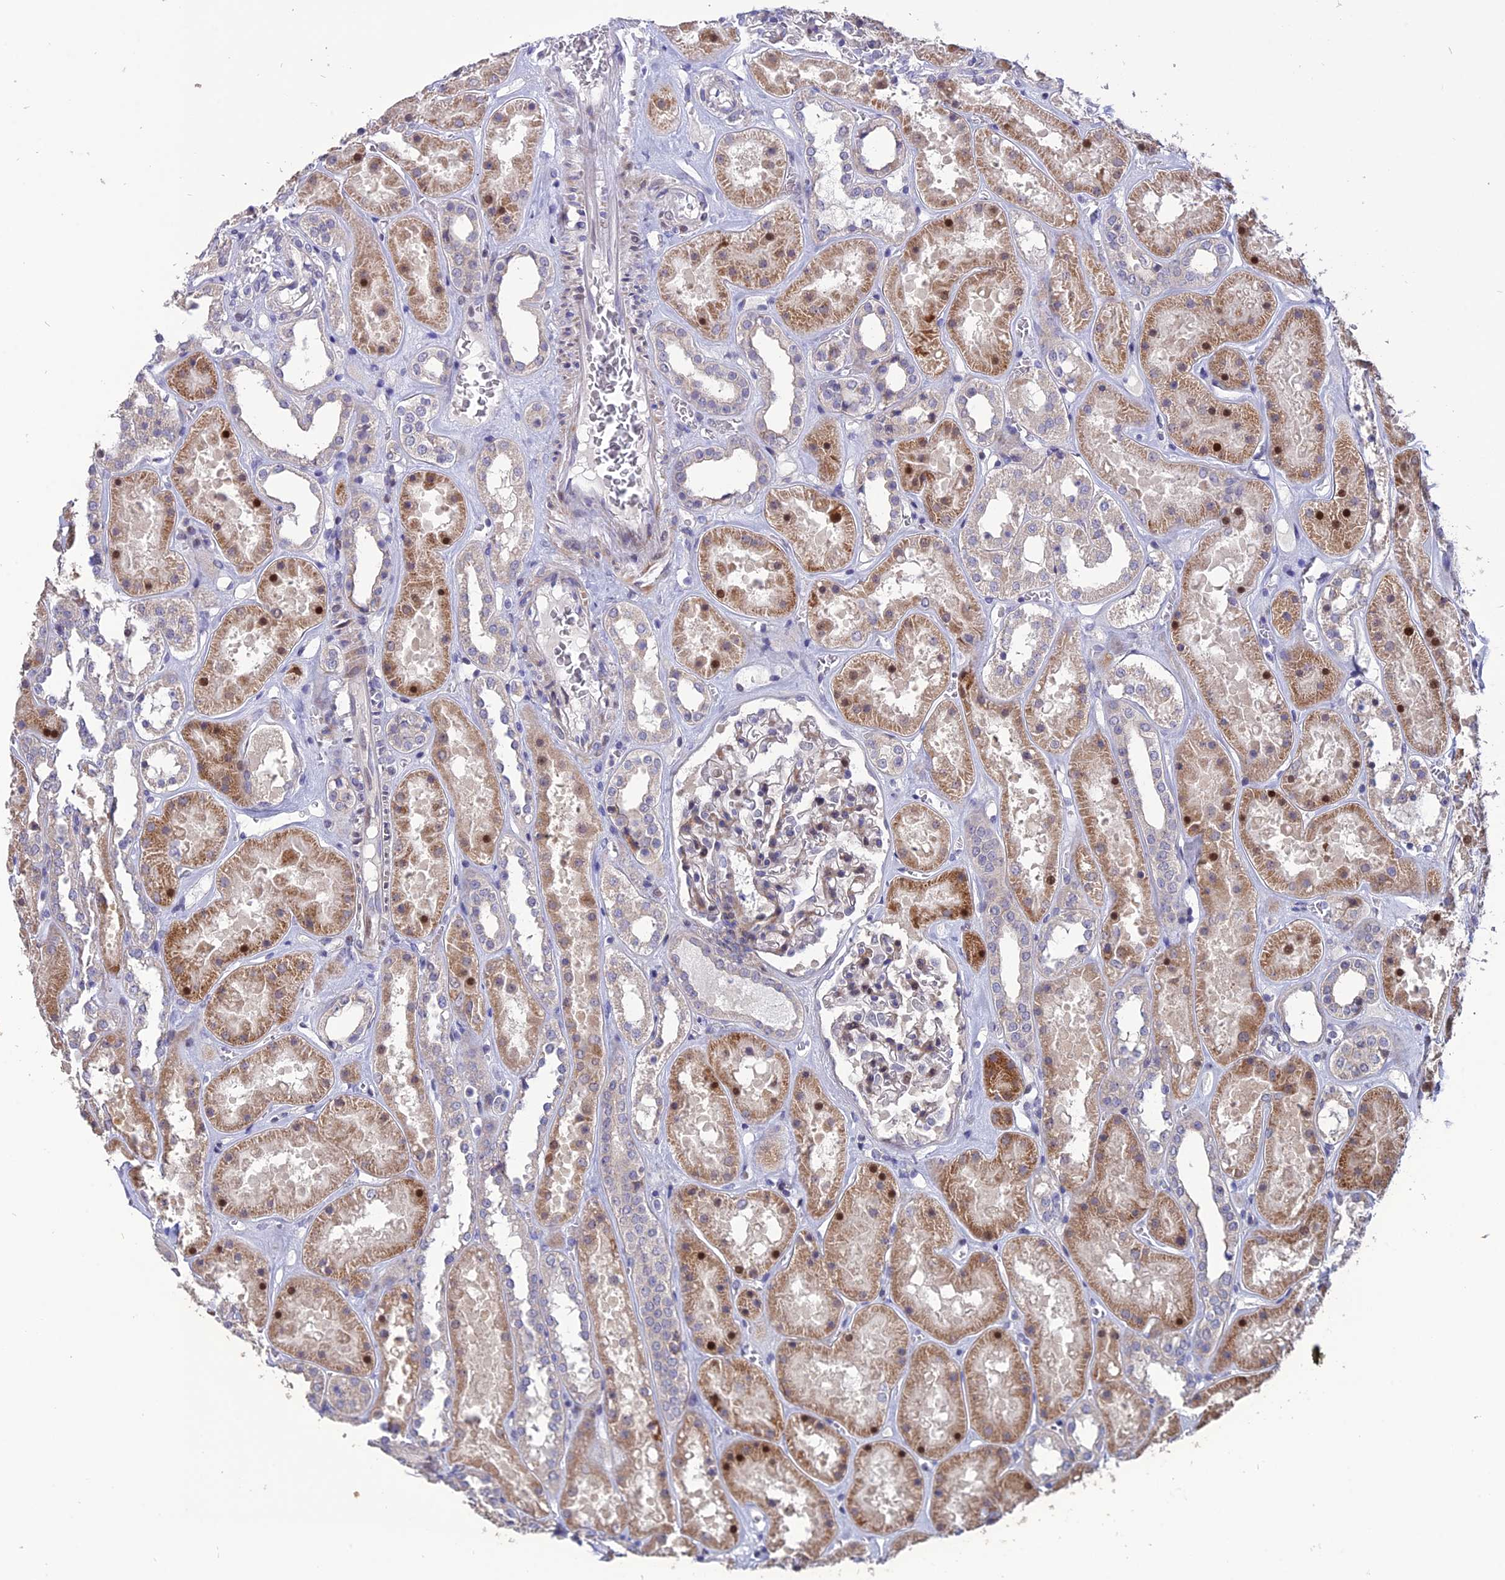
{"staining": {"intensity": "weak", "quantity": "<25%", "location": "cytoplasmic/membranous,nuclear"}, "tissue": "kidney", "cell_type": "Cells in glomeruli", "image_type": "normal", "snomed": [{"axis": "morphology", "description": "Normal tissue, NOS"}, {"axis": "topography", "description": "Kidney"}], "caption": "A high-resolution micrograph shows IHC staining of benign kidney, which demonstrates no significant positivity in cells in glomeruli.", "gene": "TMEM263", "patient": {"sex": "female", "age": 41}}